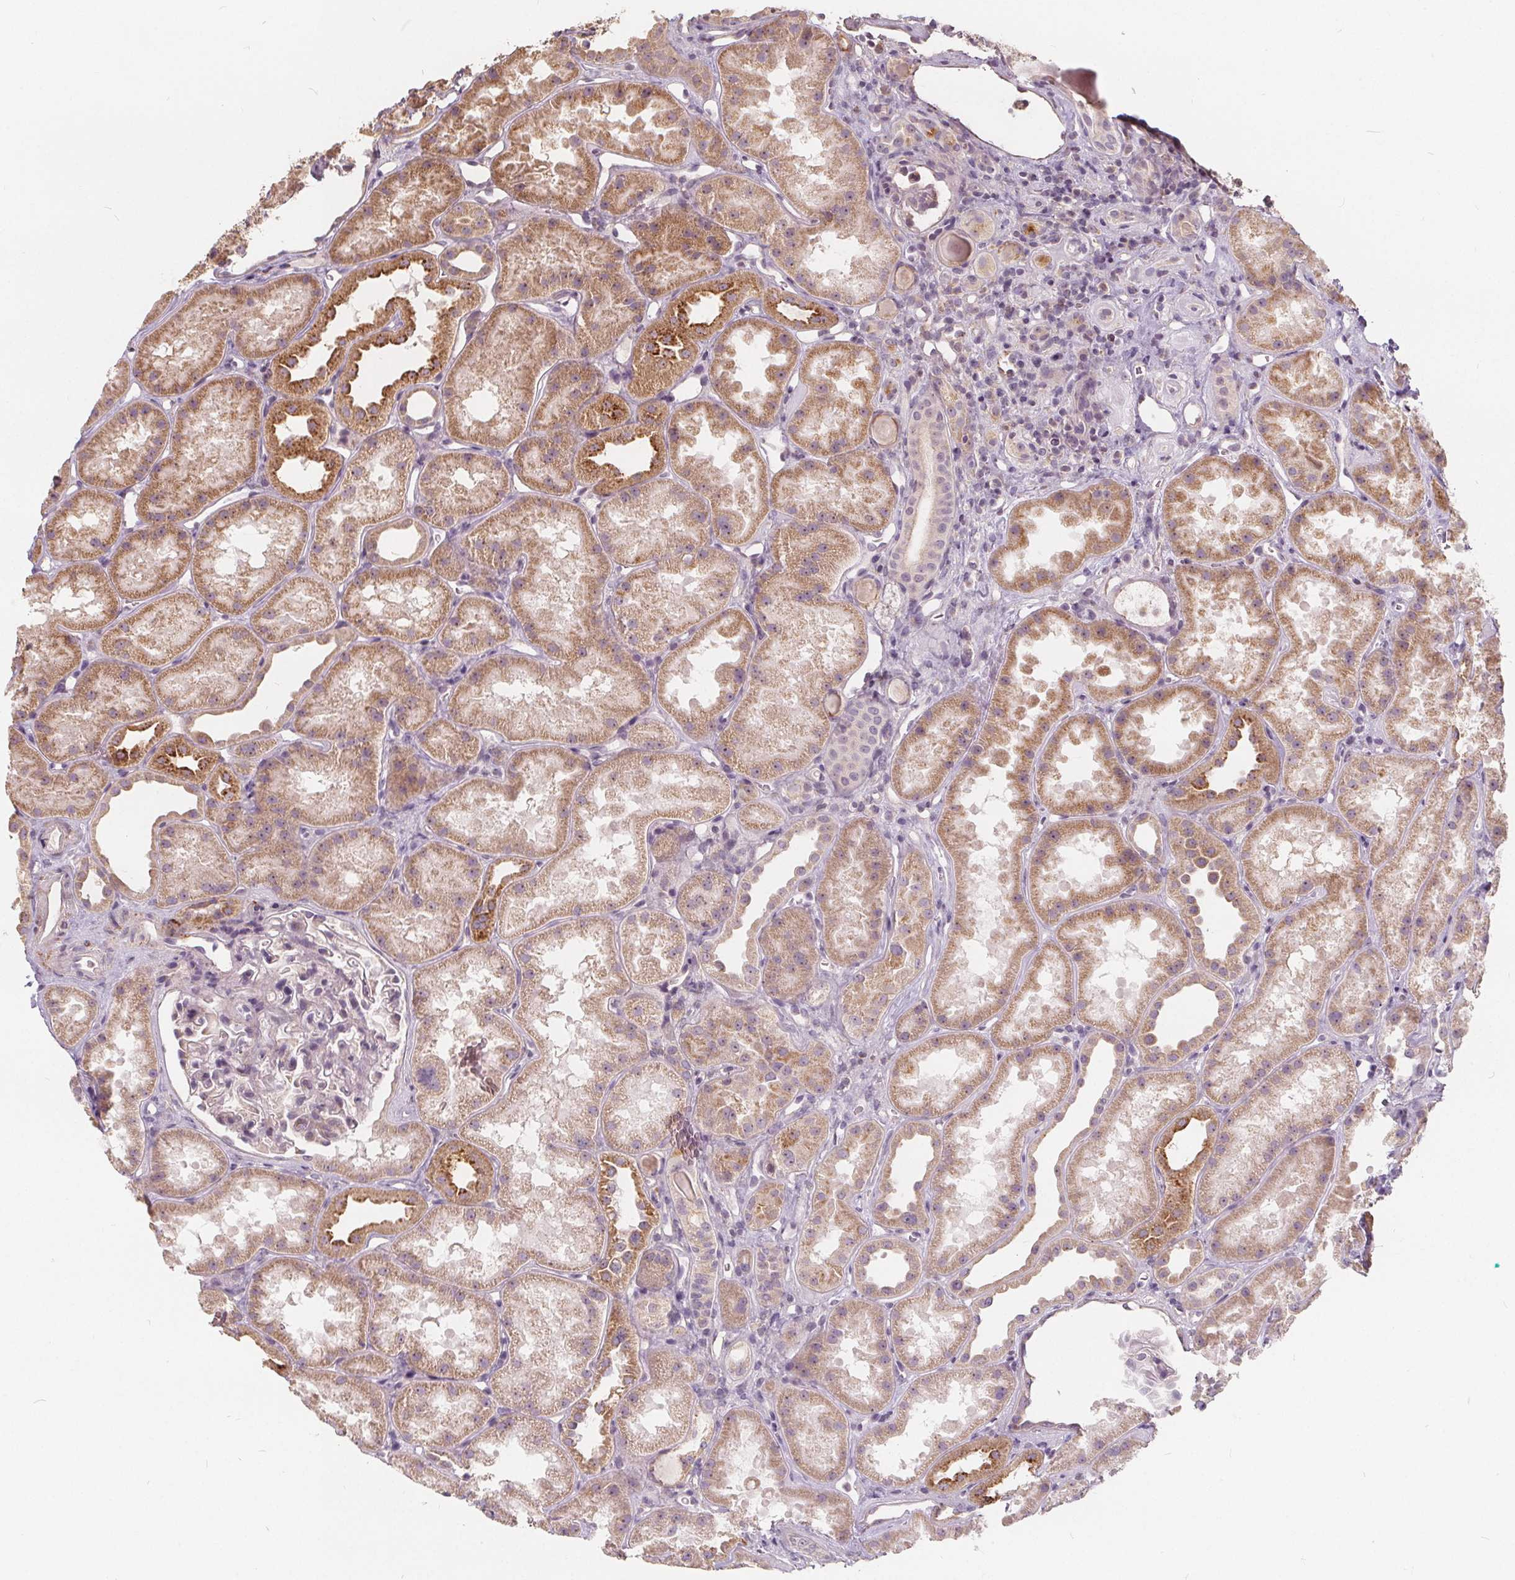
{"staining": {"intensity": "negative", "quantity": "none", "location": "none"}, "tissue": "kidney", "cell_type": "Cells in glomeruli", "image_type": "normal", "snomed": [{"axis": "morphology", "description": "Normal tissue, NOS"}, {"axis": "topography", "description": "Kidney"}], "caption": "Protein analysis of benign kidney shows no significant positivity in cells in glomeruli. (DAB (3,3'-diaminobenzidine) immunohistochemistry (IHC), high magnification).", "gene": "DRC3", "patient": {"sex": "male", "age": 61}}